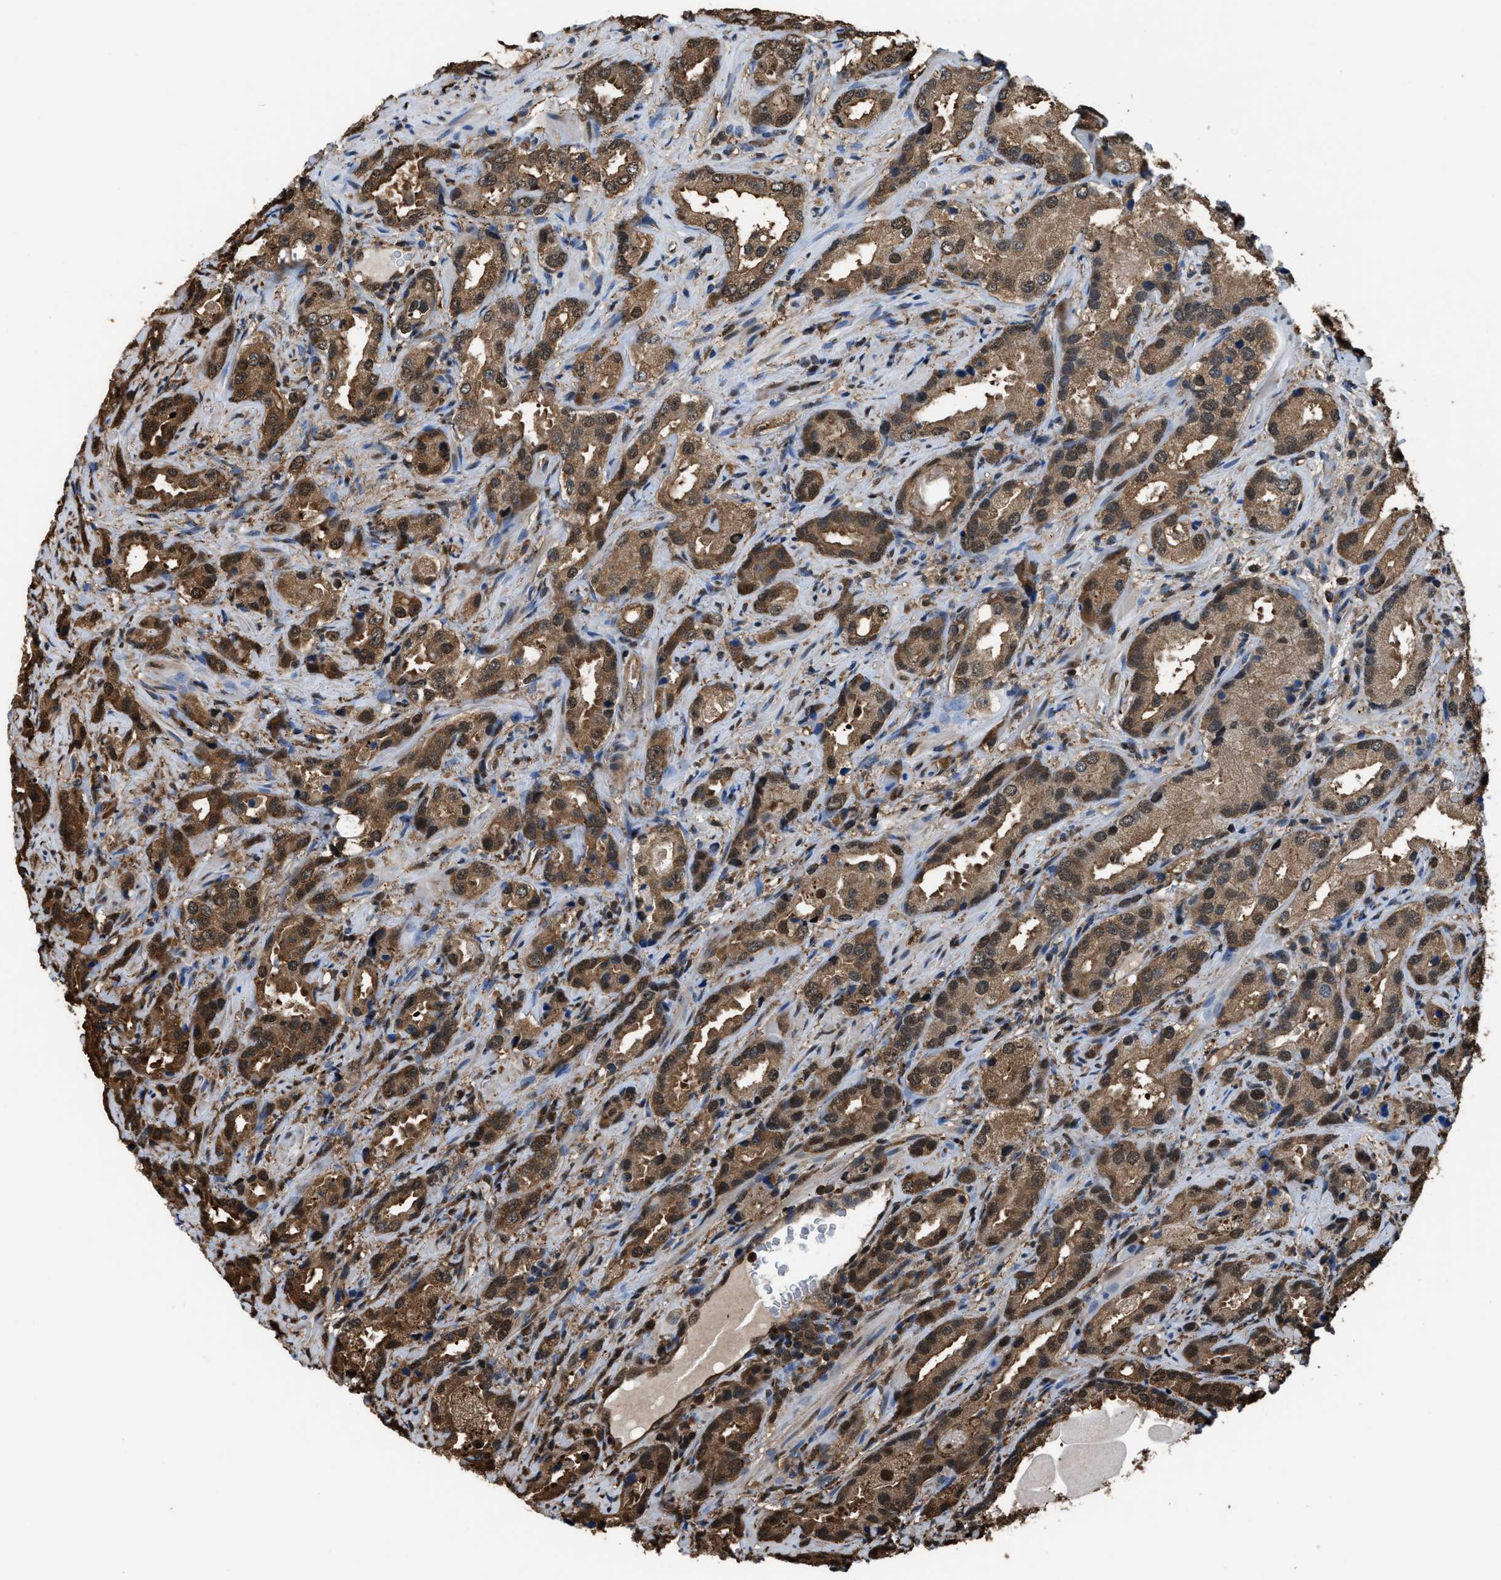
{"staining": {"intensity": "moderate", "quantity": ">75%", "location": "cytoplasmic/membranous,nuclear"}, "tissue": "prostate cancer", "cell_type": "Tumor cells", "image_type": "cancer", "snomed": [{"axis": "morphology", "description": "Adenocarcinoma, High grade"}, {"axis": "topography", "description": "Prostate"}], "caption": "Immunohistochemical staining of prostate high-grade adenocarcinoma demonstrates moderate cytoplasmic/membranous and nuclear protein staining in approximately >75% of tumor cells. Nuclei are stained in blue.", "gene": "FNTA", "patient": {"sex": "male", "age": 63}}